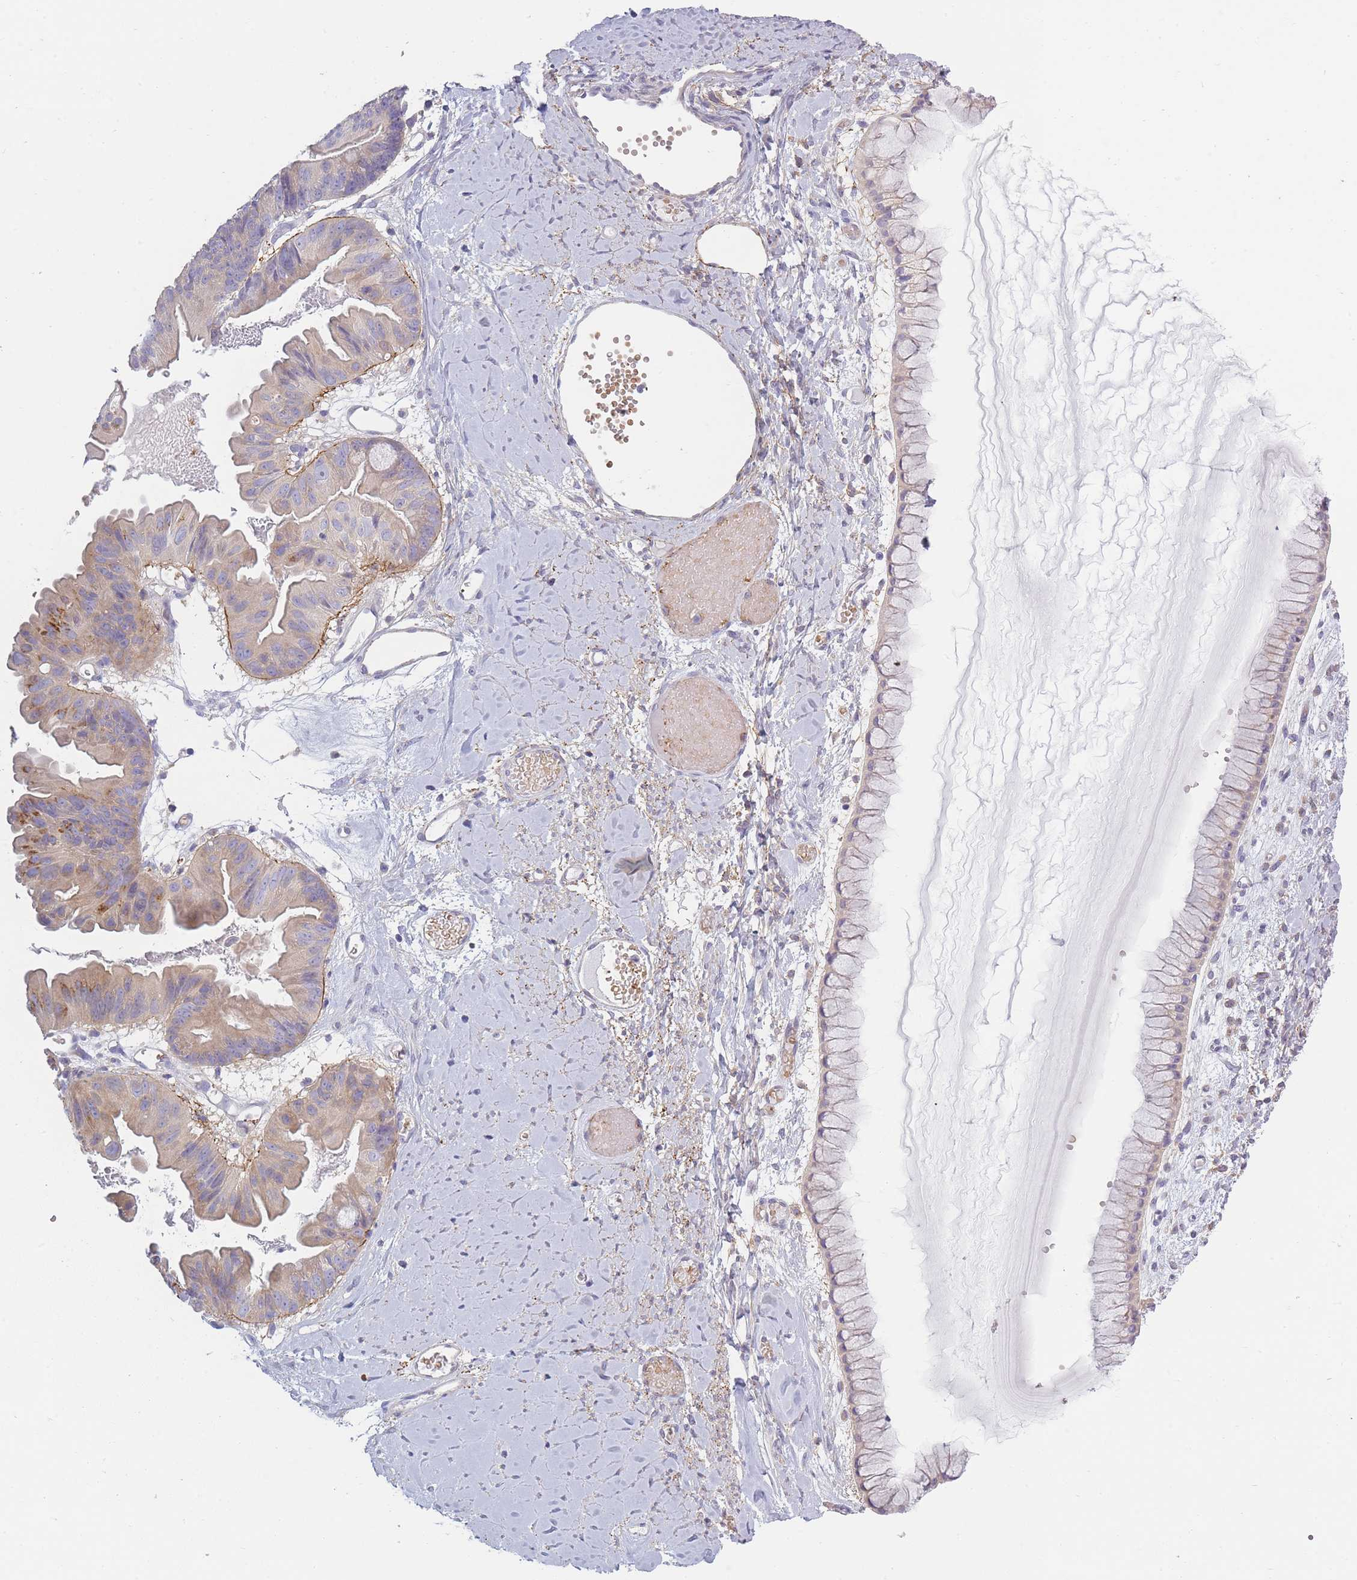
{"staining": {"intensity": "moderate", "quantity": "<25%", "location": "cytoplasmic/membranous"}, "tissue": "ovarian cancer", "cell_type": "Tumor cells", "image_type": "cancer", "snomed": [{"axis": "morphology", "description": "Cystadenocarcinoma, mucinous, NOS"}, {"axis": "topography", "description": "Ovary"}], "caption": "Protein expression analysis of mucinous cystadenocarcinoma (ovarian) demonstrates moderate cytoplasmic/membranous staining in about <25% of tumor cells.", "gene": "AP3M2", "patient": {"sex": "female", "age": 61}}